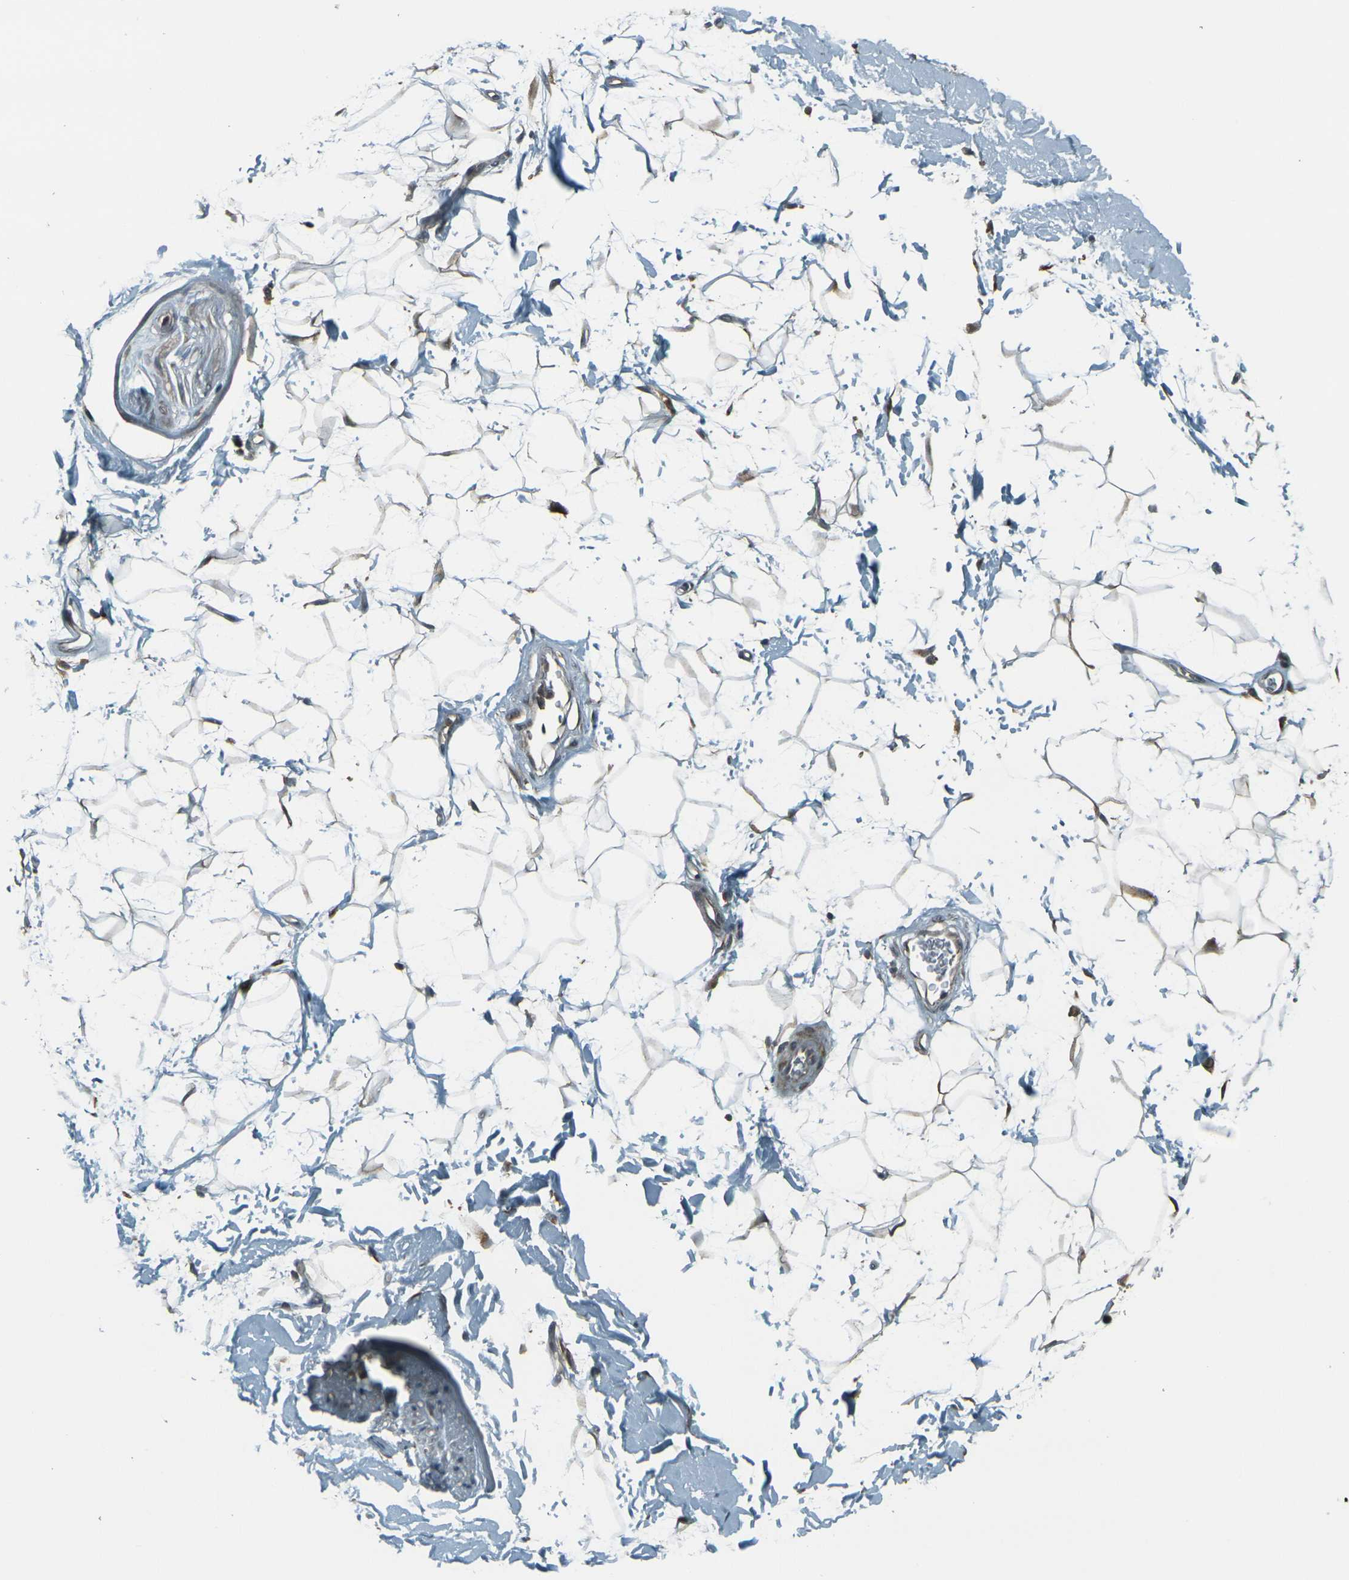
{"staining": {"intensity": "moderate", "quantity": ">75%", "location": "cytoplasmic/membranous"}, "tissue": "adipose tissue", "cell_type": "Adipocytes", "image_type": "normal", "snomed": [{"axis": "morphology", "description": "Normal tissue, NOS"}, {"axis": "topography", "description": "Soft tissue"}], "caption": "A histopathology image showing moderate cytoplasmic/membranous positivity in about >75% of adipocytes in benign adipose tissue, as visualized by brown immunohistochemical staining.", "gene": "LSMEM1", "patient": {"sex": "male", "age": 72}}